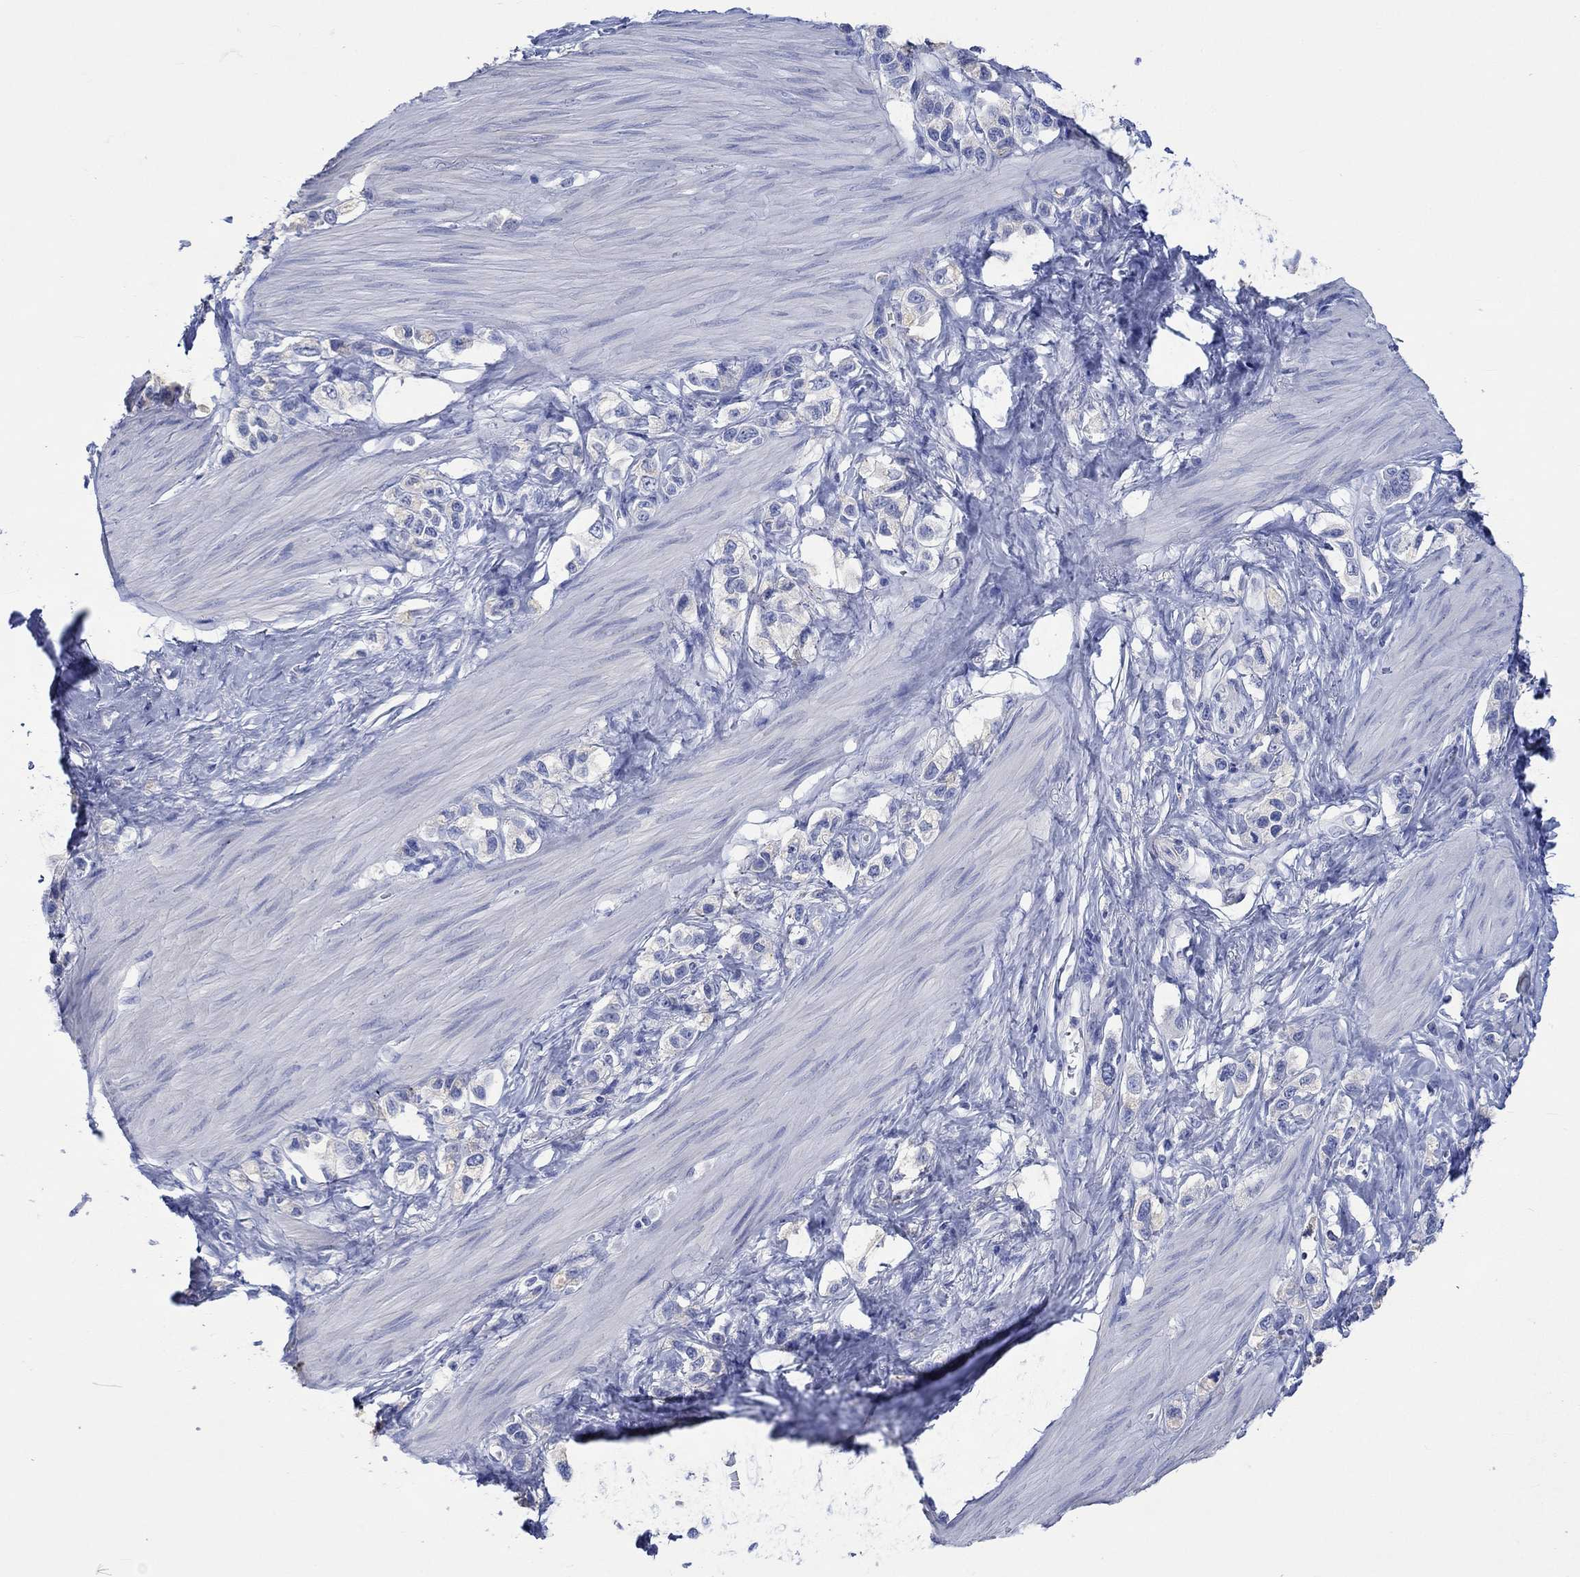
{"staining": {"intensity": "negative", "quantity": "none", "location": "none"}, "tissue": "stomach cancer", "cell_type": "Tumor cells", "image_type": "cancer", "snomed": [{"axis": "morphology", "description": "Normal tissue, NOS"}, {"axis": "morphology", "description": "Adenocarcinoma, NOS"}, {"axis": "morphology", "description": "Adenocarcinoma, High grade"}, {"axis": "topography", "description": "Stomach, upper"}, {"axis": "topography", "description": "Stomach"}], "caption": "Stomach cancer was stained to show a protein in brown. There is no significant expression in tumor cells.", "gene": "CPLX2", "patient": {"sex": "female", "age": 65}}